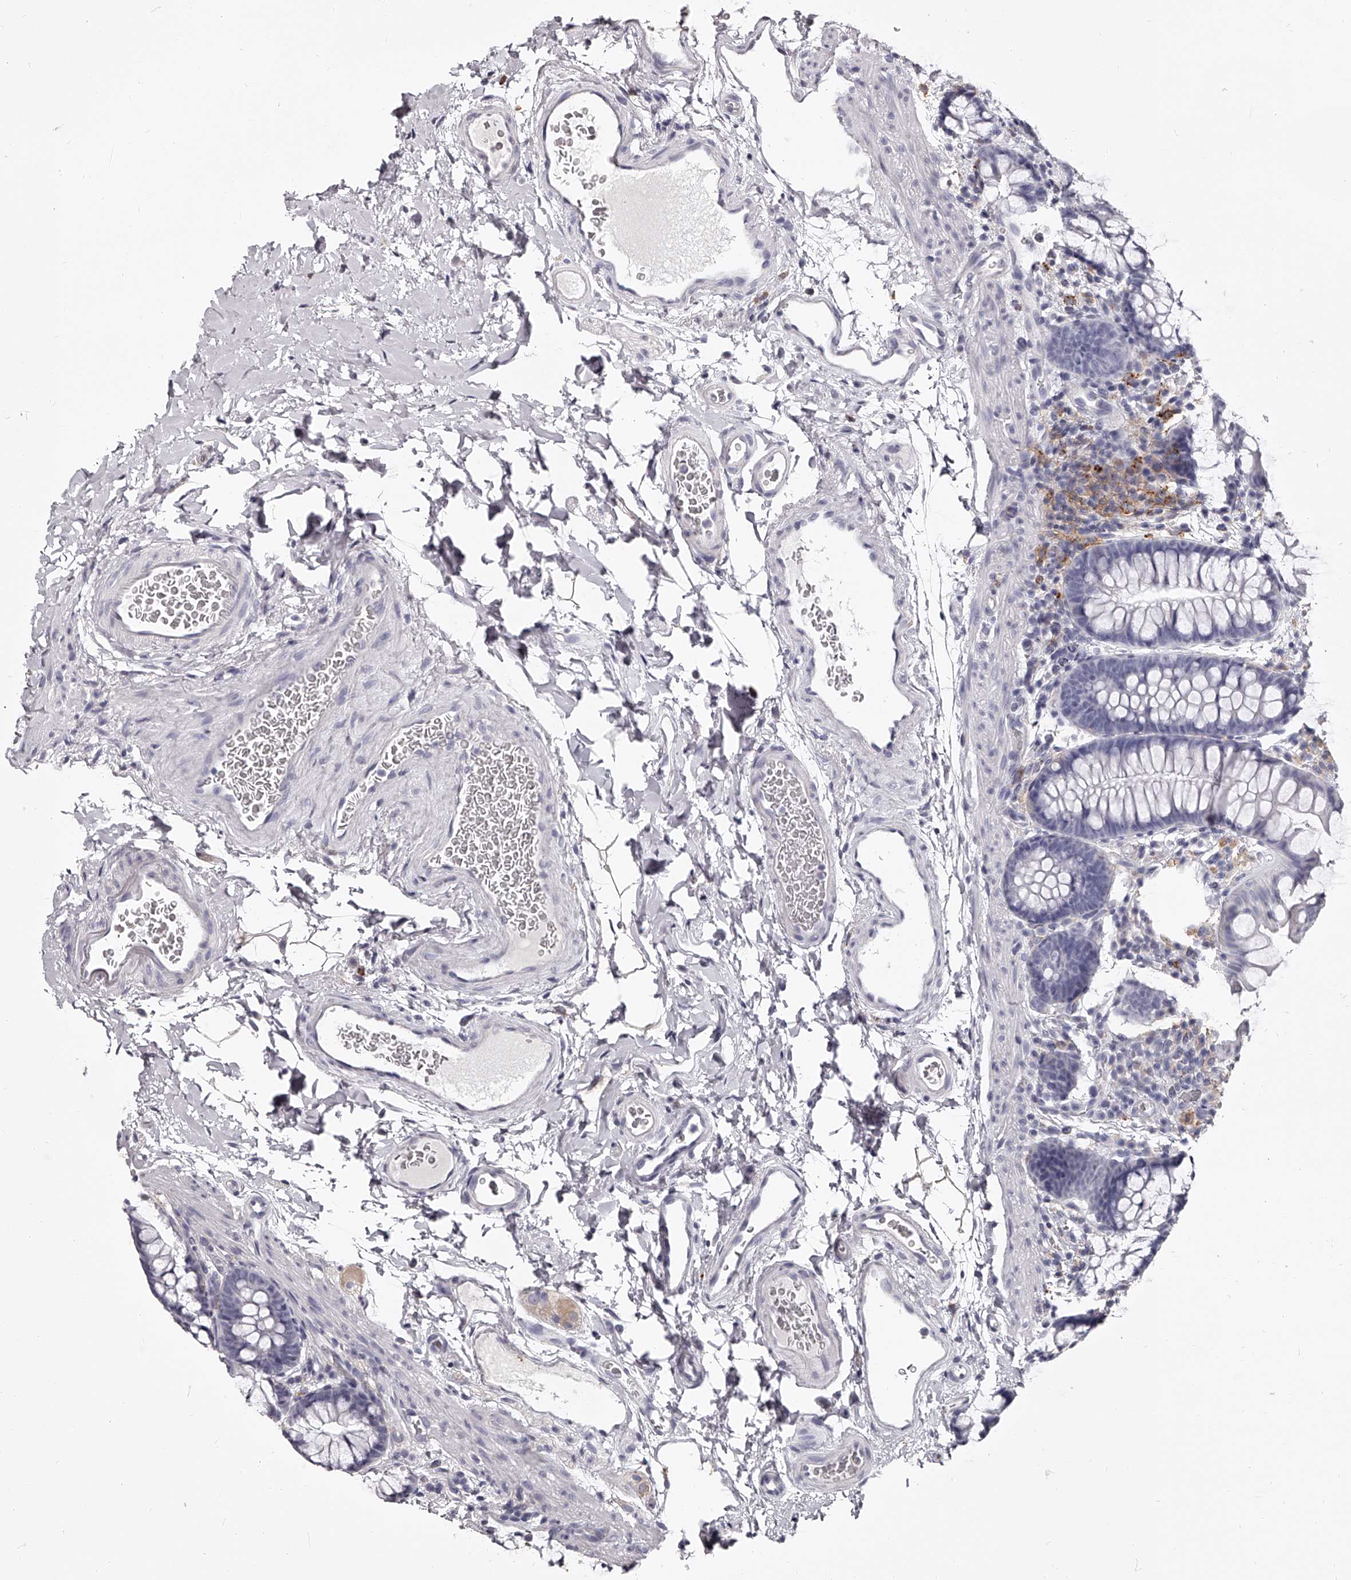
{"staining": {"intensity": "negative", "quantity": "none", "location": "none"}, "tissue": "colon", "cell_type": "Endothelial cells", "image_type": "normal", "snomed": [{"axis": "morphology", "description": "Normal tissue, NOS"}, {"axis": "topography", "description": "Colon"}], "caption": "Immunohistochemistry (IHC) of benign human colon exhibits no positivity in endothelial cells. (Brightfield microscopy of DAB immunohistochemistry at high magnification).", "gene": "PACSIN1", "patient": {"sex": "female", "age": 62}}